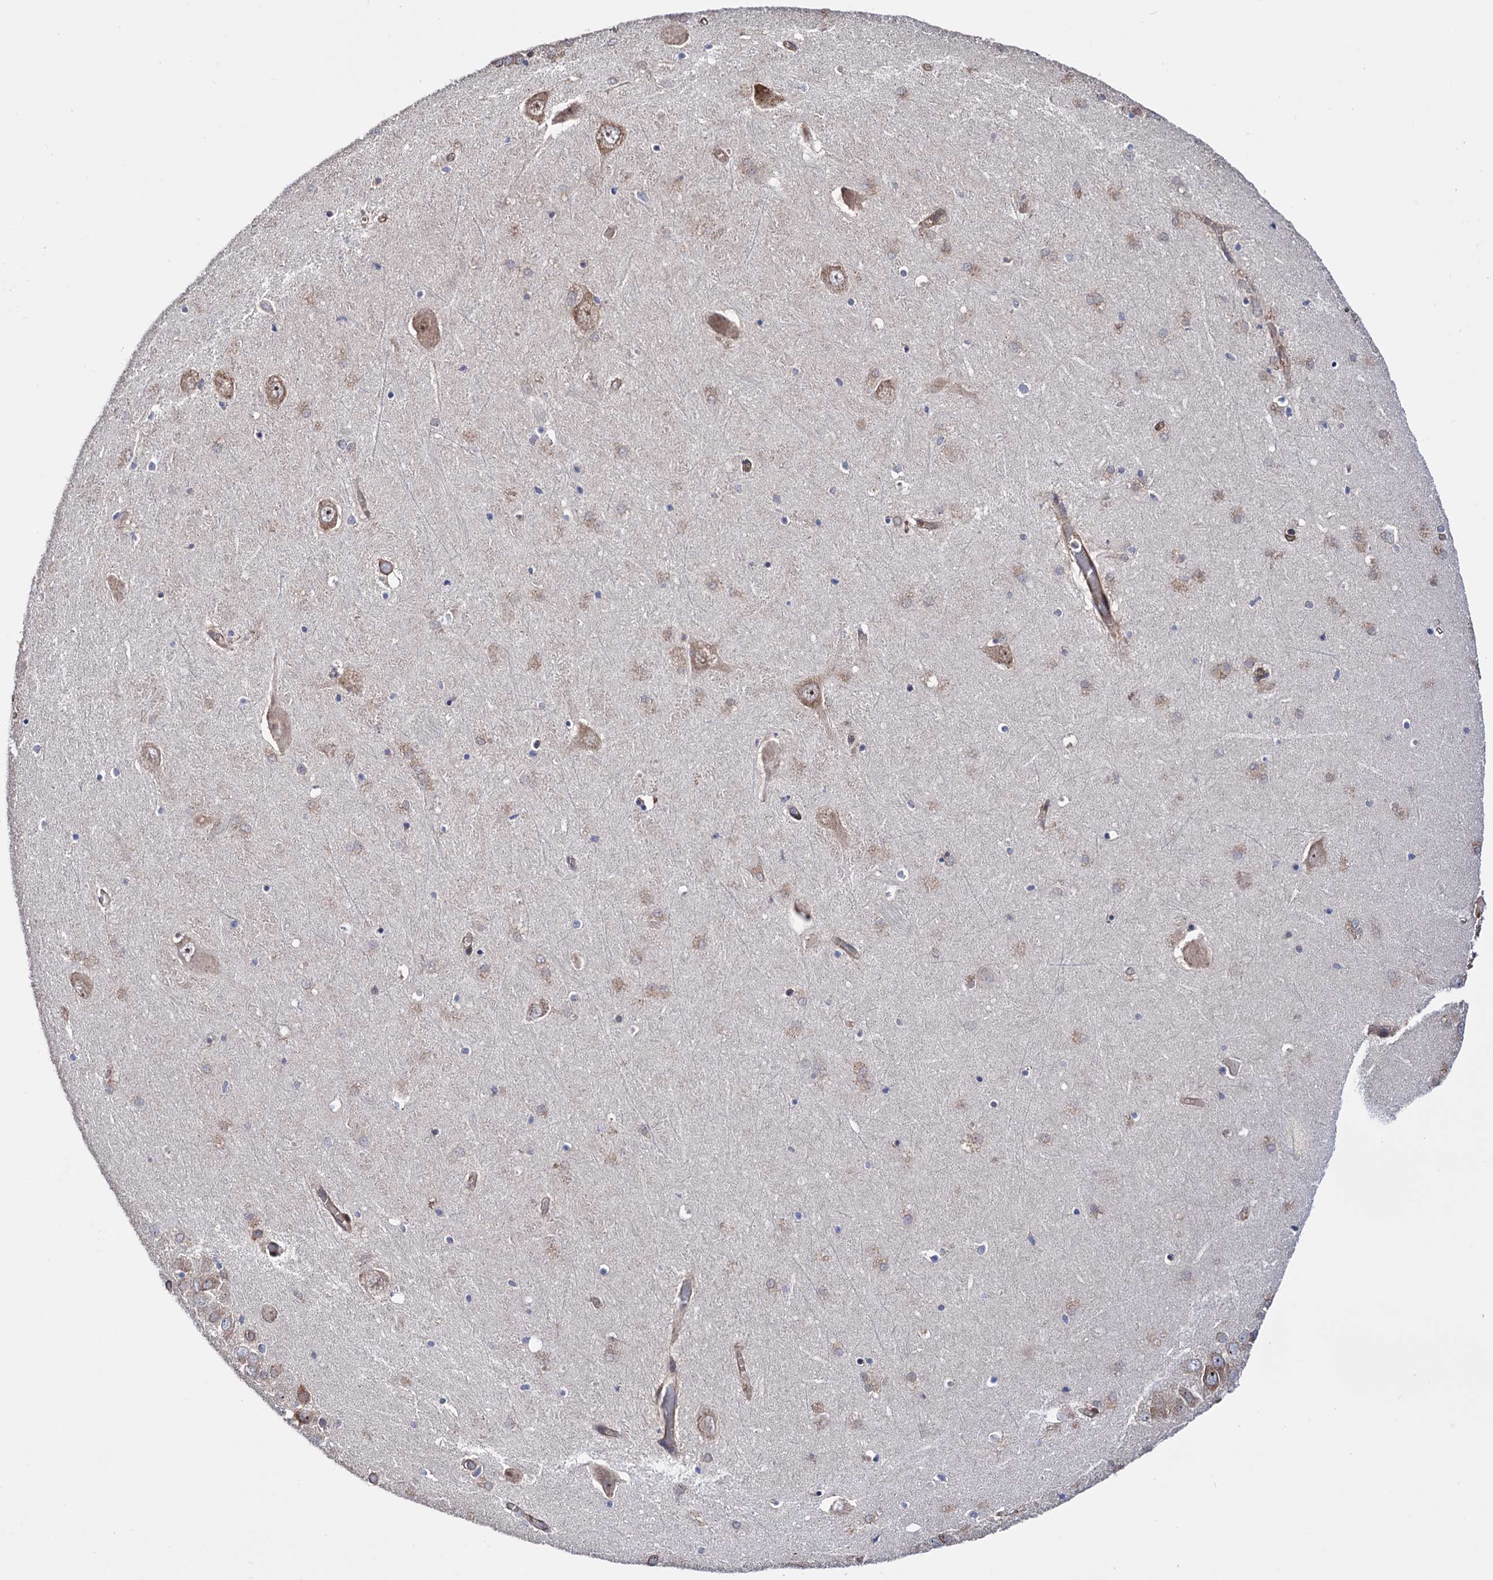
{"staining": {"intensity": "negative", "quantity": "none", "location": "none"}, "tissue": "hippocampus", "cell_type": "Glial cells", "image_type": "normal", "snomed": [{"axis": "morphology", "description": "Normal tissue, NOS"}, {"axis": "topography", "description": "Hippocampus"}], "caption": "This is a micrograph of immunohistochemistry (IHC) staining of unremarkable hippocampus, which shows no expression in glial cells. The staining is performed using DAB (3,3'-diaminobenzidine) brown chromogen with nuclei counter-stained in using hematoxylin.", "gene": "FERMT2", "patient": {"sex": "male", "age": 70}}